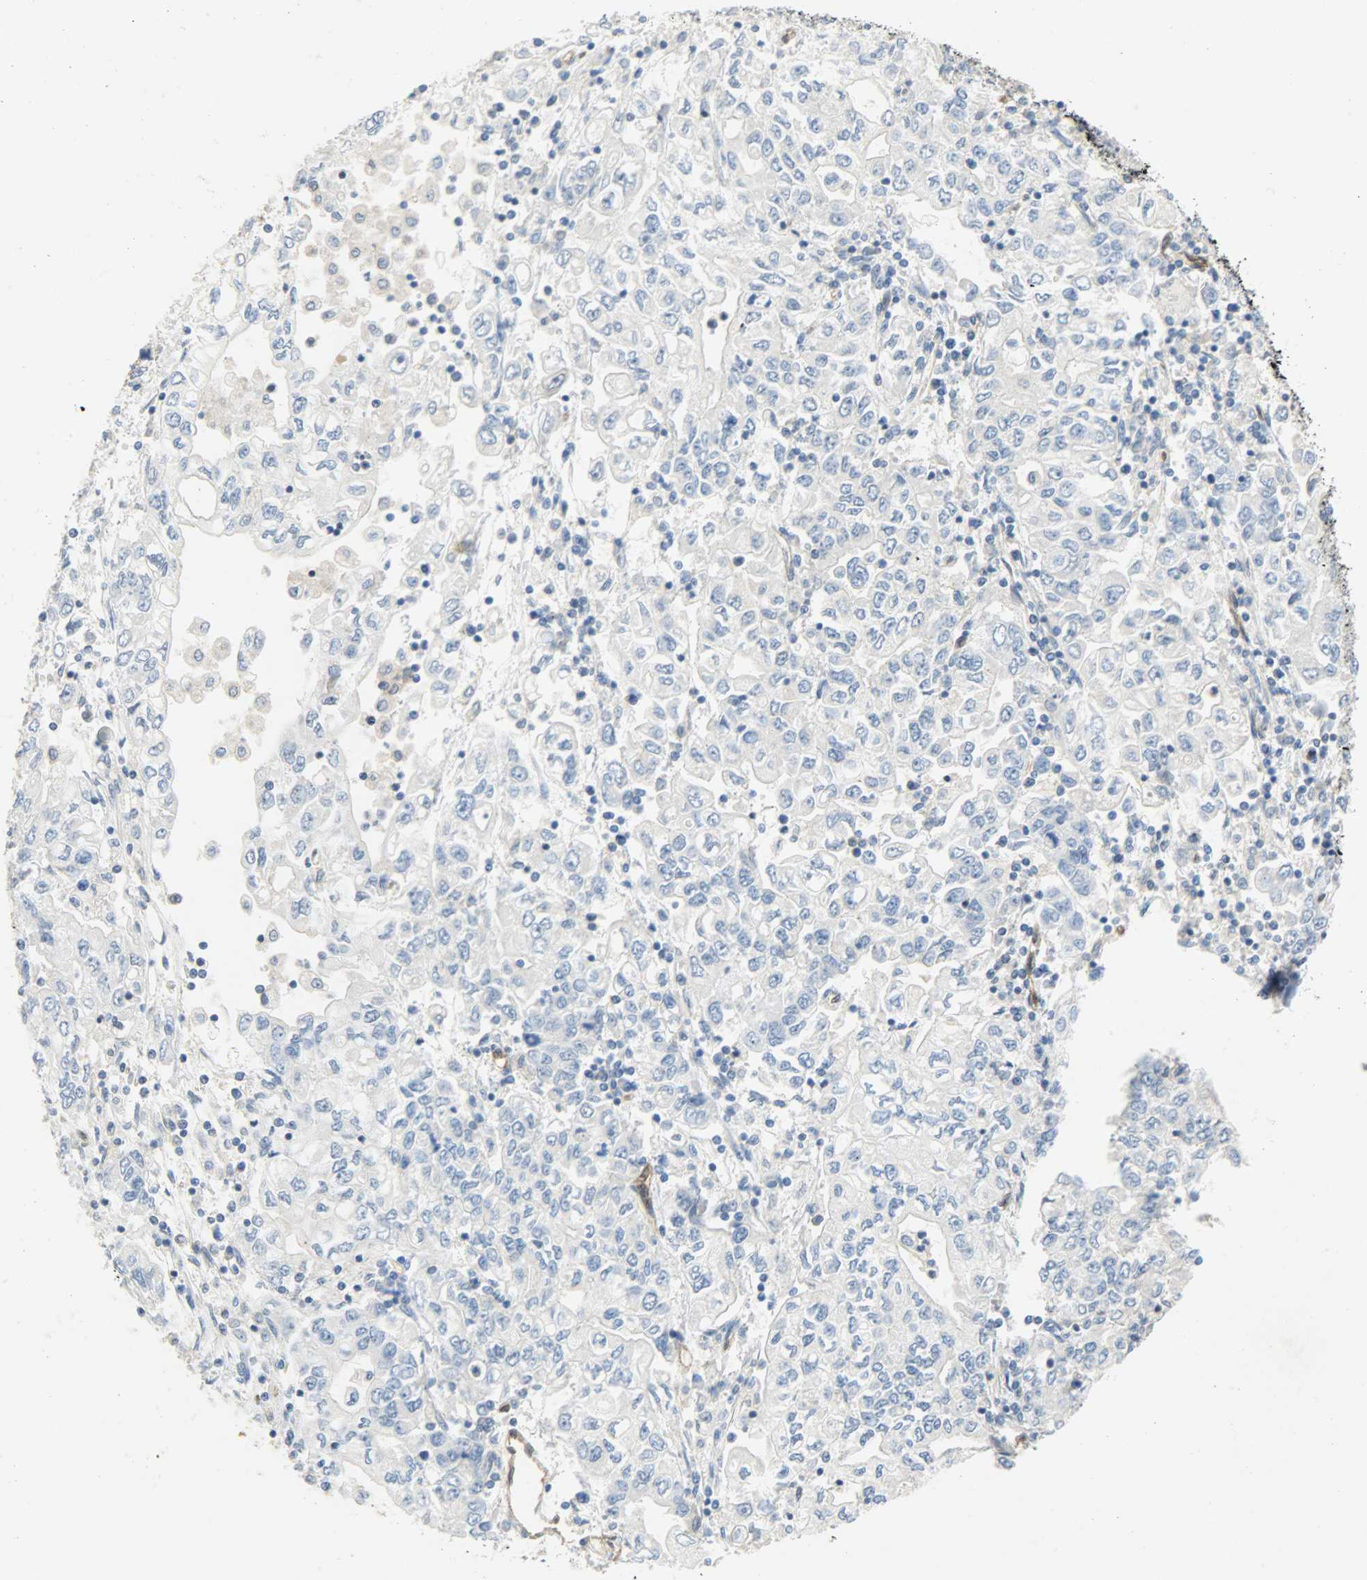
{"staining": {"intensity": "negative", "quantity": "none", "location": "none"}, "tissue": "stomach cancer", "cell_type": "Tumor cells", "image_type": "cancer", "snomed": [{"axis": "morphology", "description": "Adenocarcinoma, NOS"}, {"axis": "topography", "description": "Stomach, lower"}], "caption": "This is an IHC image of human stomach adenocarcinoma. There is no expression in tumor cells.", "gene": "FKBP1A", "patient": {"sex": "female", "age": 72}}